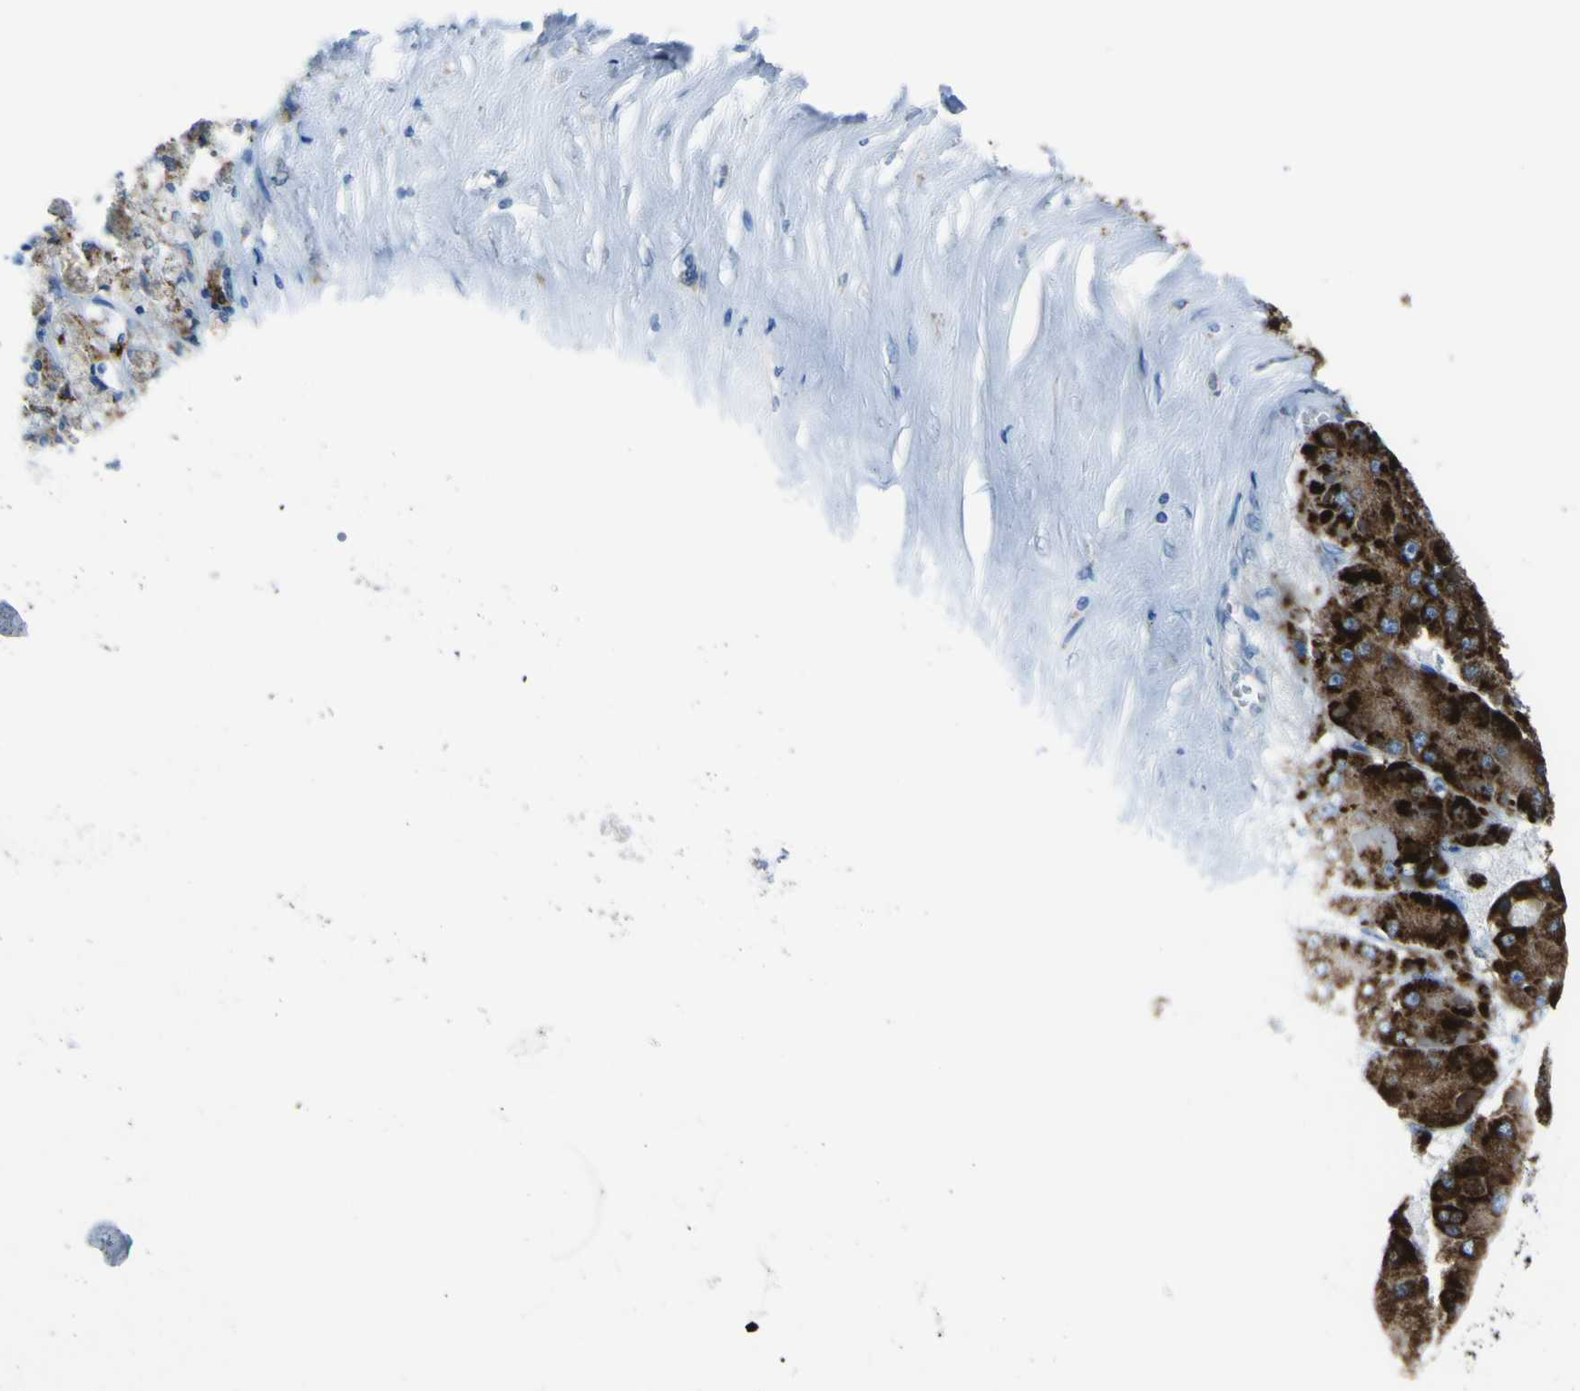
{"staining": {"intensity": "strong", "quantity": ">75%", "location": "cytoplasmic/membranous"}, "tissue": "liver cancer", "cell_type": "Tumor cells", "image_type": "cancer", "snomed": [{"axis": "morphology", "description": "Carcinoma, Hepatocellular, NOS"}, {"axis": "topography", "description": "Liver"}], "caption": "Immunohistochemistry (IHC) micrograph of neoplastic tissue: liver cancer (hepatocellular carcinoma) stained using immunohistochemistry (IHC) displays high levels of strong protein expression localized specifically in the cytoplasmic/membranous of tumor cells, appearing as a cytoplasmic/membranous brown color.", "gene": "ACSL1", "patient": {"sex": "female", "age": 73}}